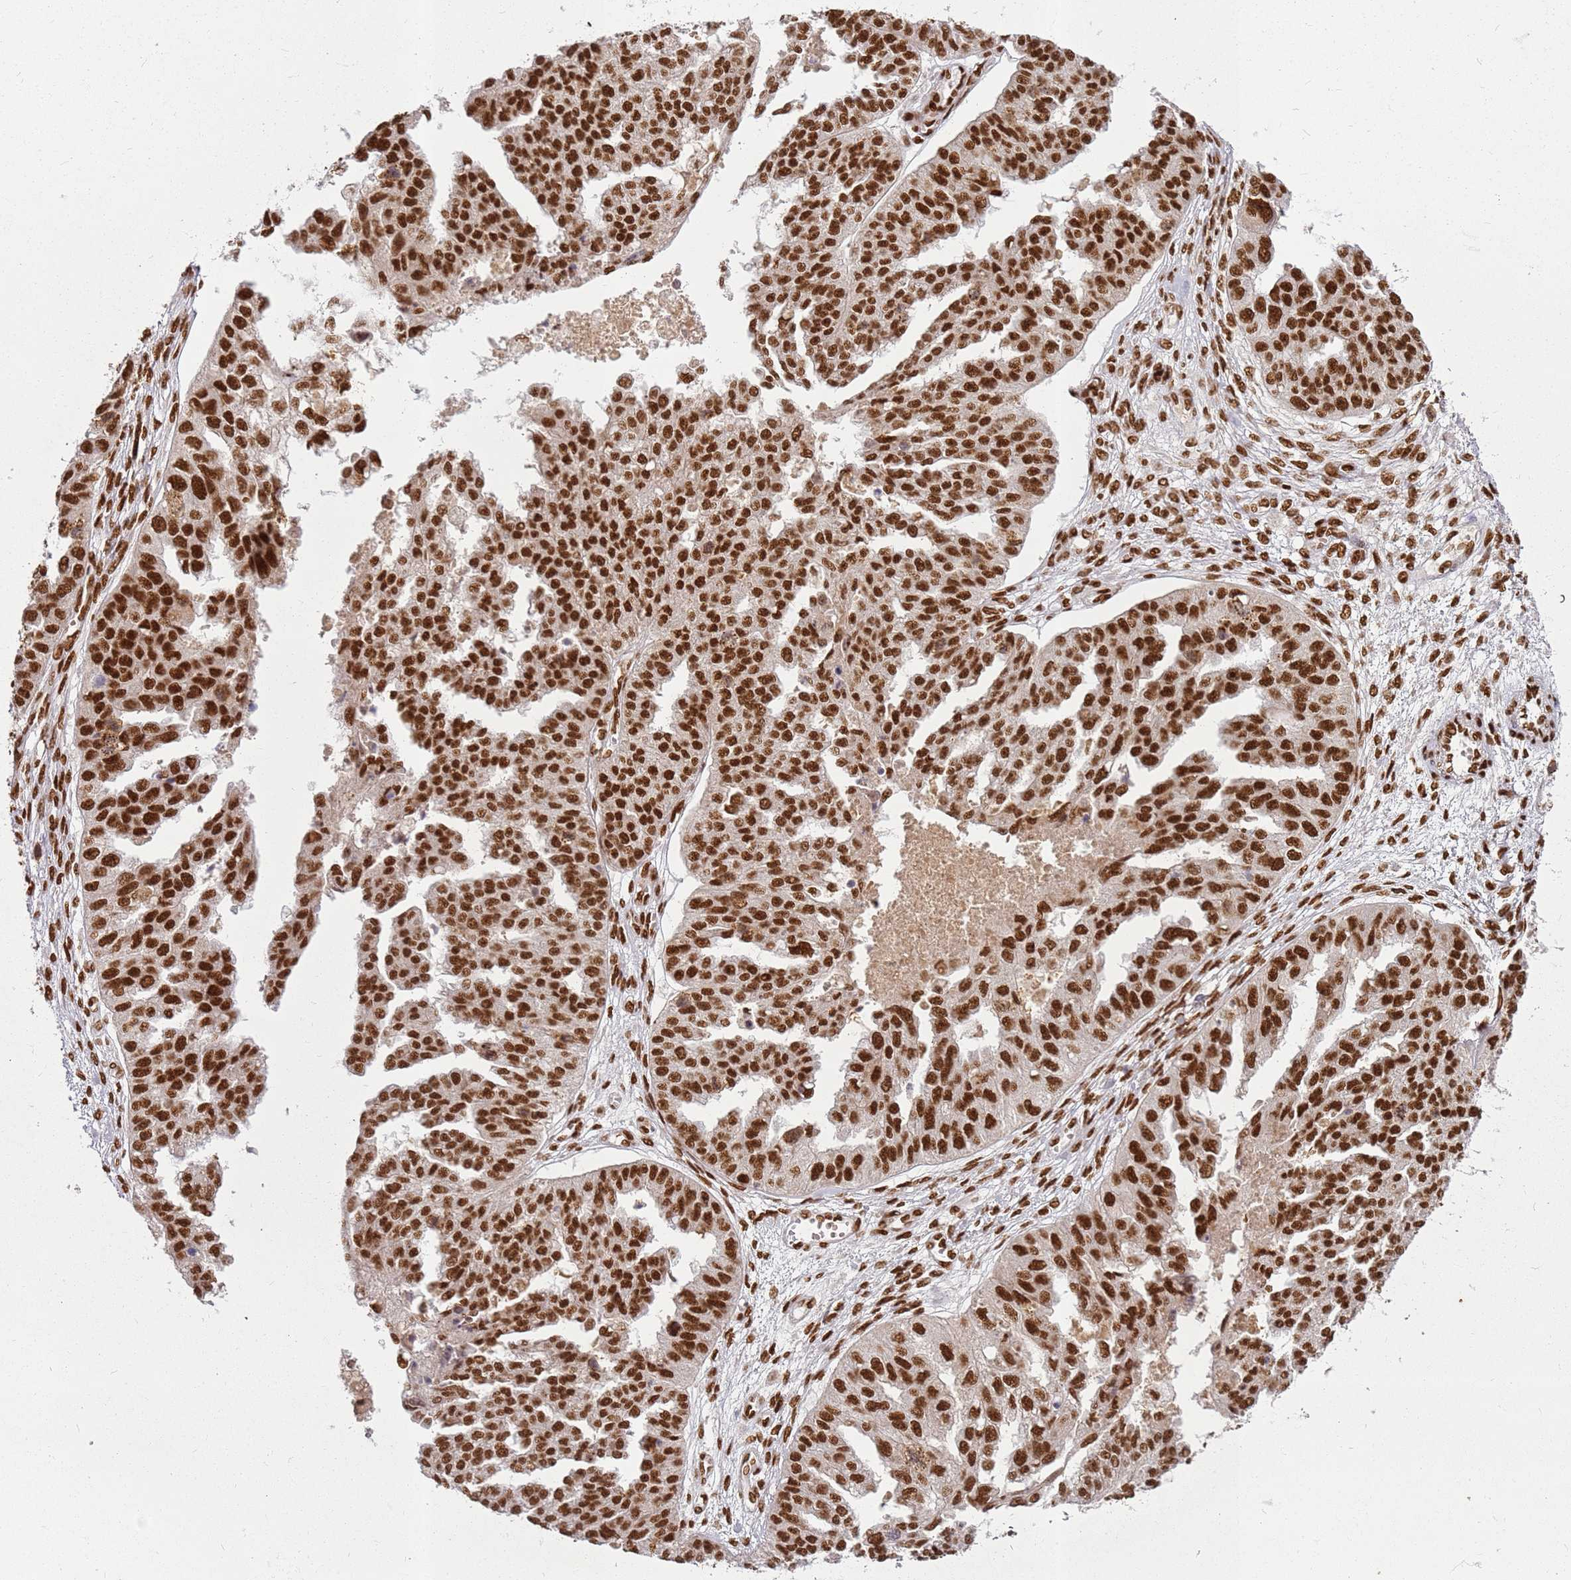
{"staining": {"intensity": "strong", "quantity": ">75%", "location": "nuclear"}, "tissue": "ovarian cancer", "cell_type": "Tumor cells", "image_type": "cancer", "snomed": [{"axis": "morphology", "description": "Cystadenocarcinoma, serous, NOS"}, {"axis": "topography", "description": "Ovary"}], "caption": "Ovarian cancer stained with a protein marker shows strong staining in tumor cells.", "gene": "TENT4A", "patient": {"sex": "female", "age": 58}}